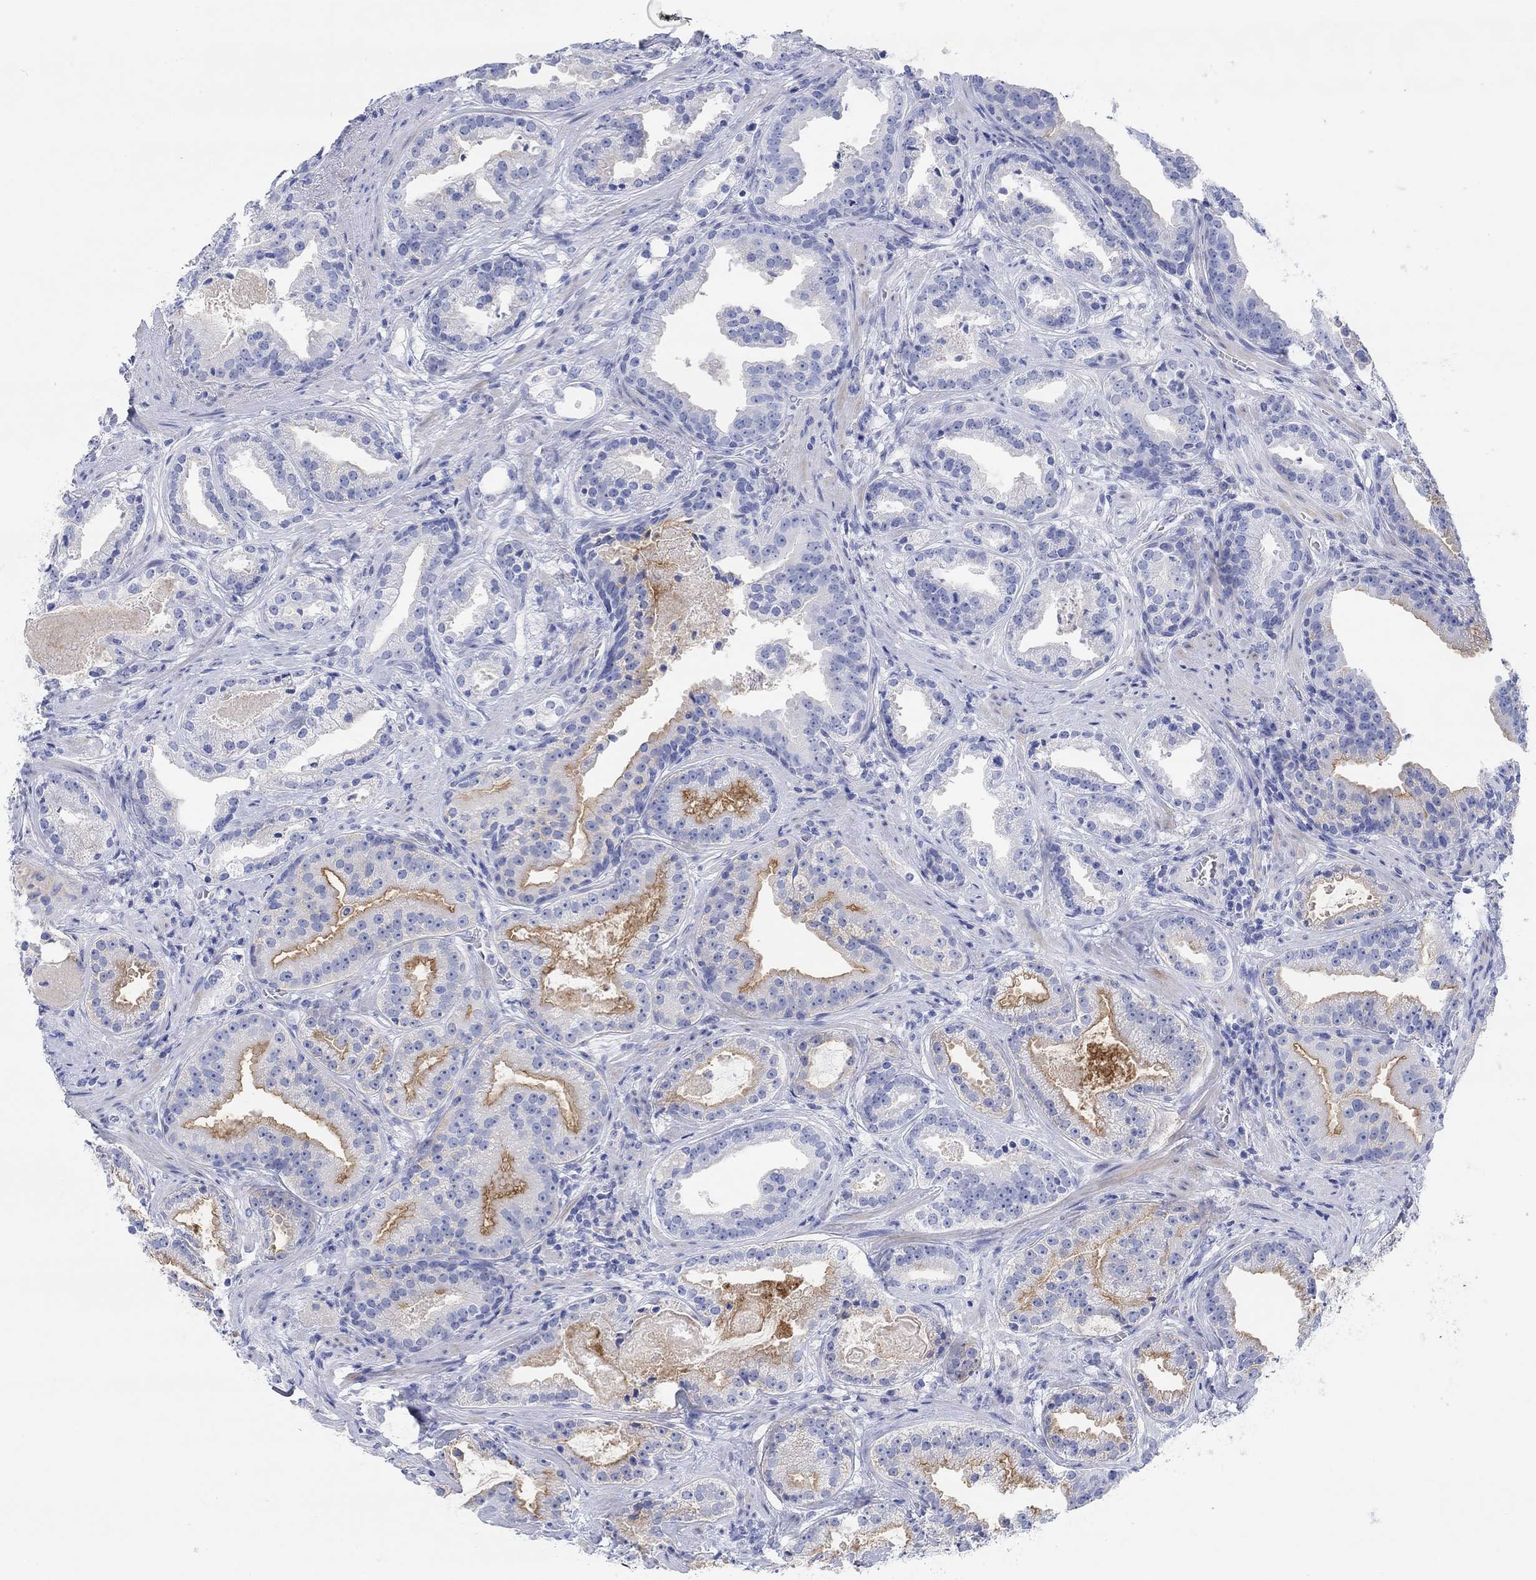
{"staining": {"intensity": "moderate", "quantity": "<25%", "location": "cytoplasmic/membranous"}, "tissue": "prostate cancer", "cell_type": "Tumor cells", "image_type": "cancer", "snomed": [{"axis": "morphology", "description": "Adenocarcinoma, NOS"}, {"axis": "morphology", "description": "Adenocarcinoma, High grade"}, {"axis": "topography", "description": "Prostate"}], "caption": "Immunohistochemical staining of human prostate cancer shows low levels of moderate cytoplasmic/membranous positivity in about <25% of tumor cells. (DAB (3,3'-diaminobenzidine) IHC, brown staining for protein, blue staining for nuclei).", "gene": "XIRP2", "patient": {"sex": "male", "age": 64}}